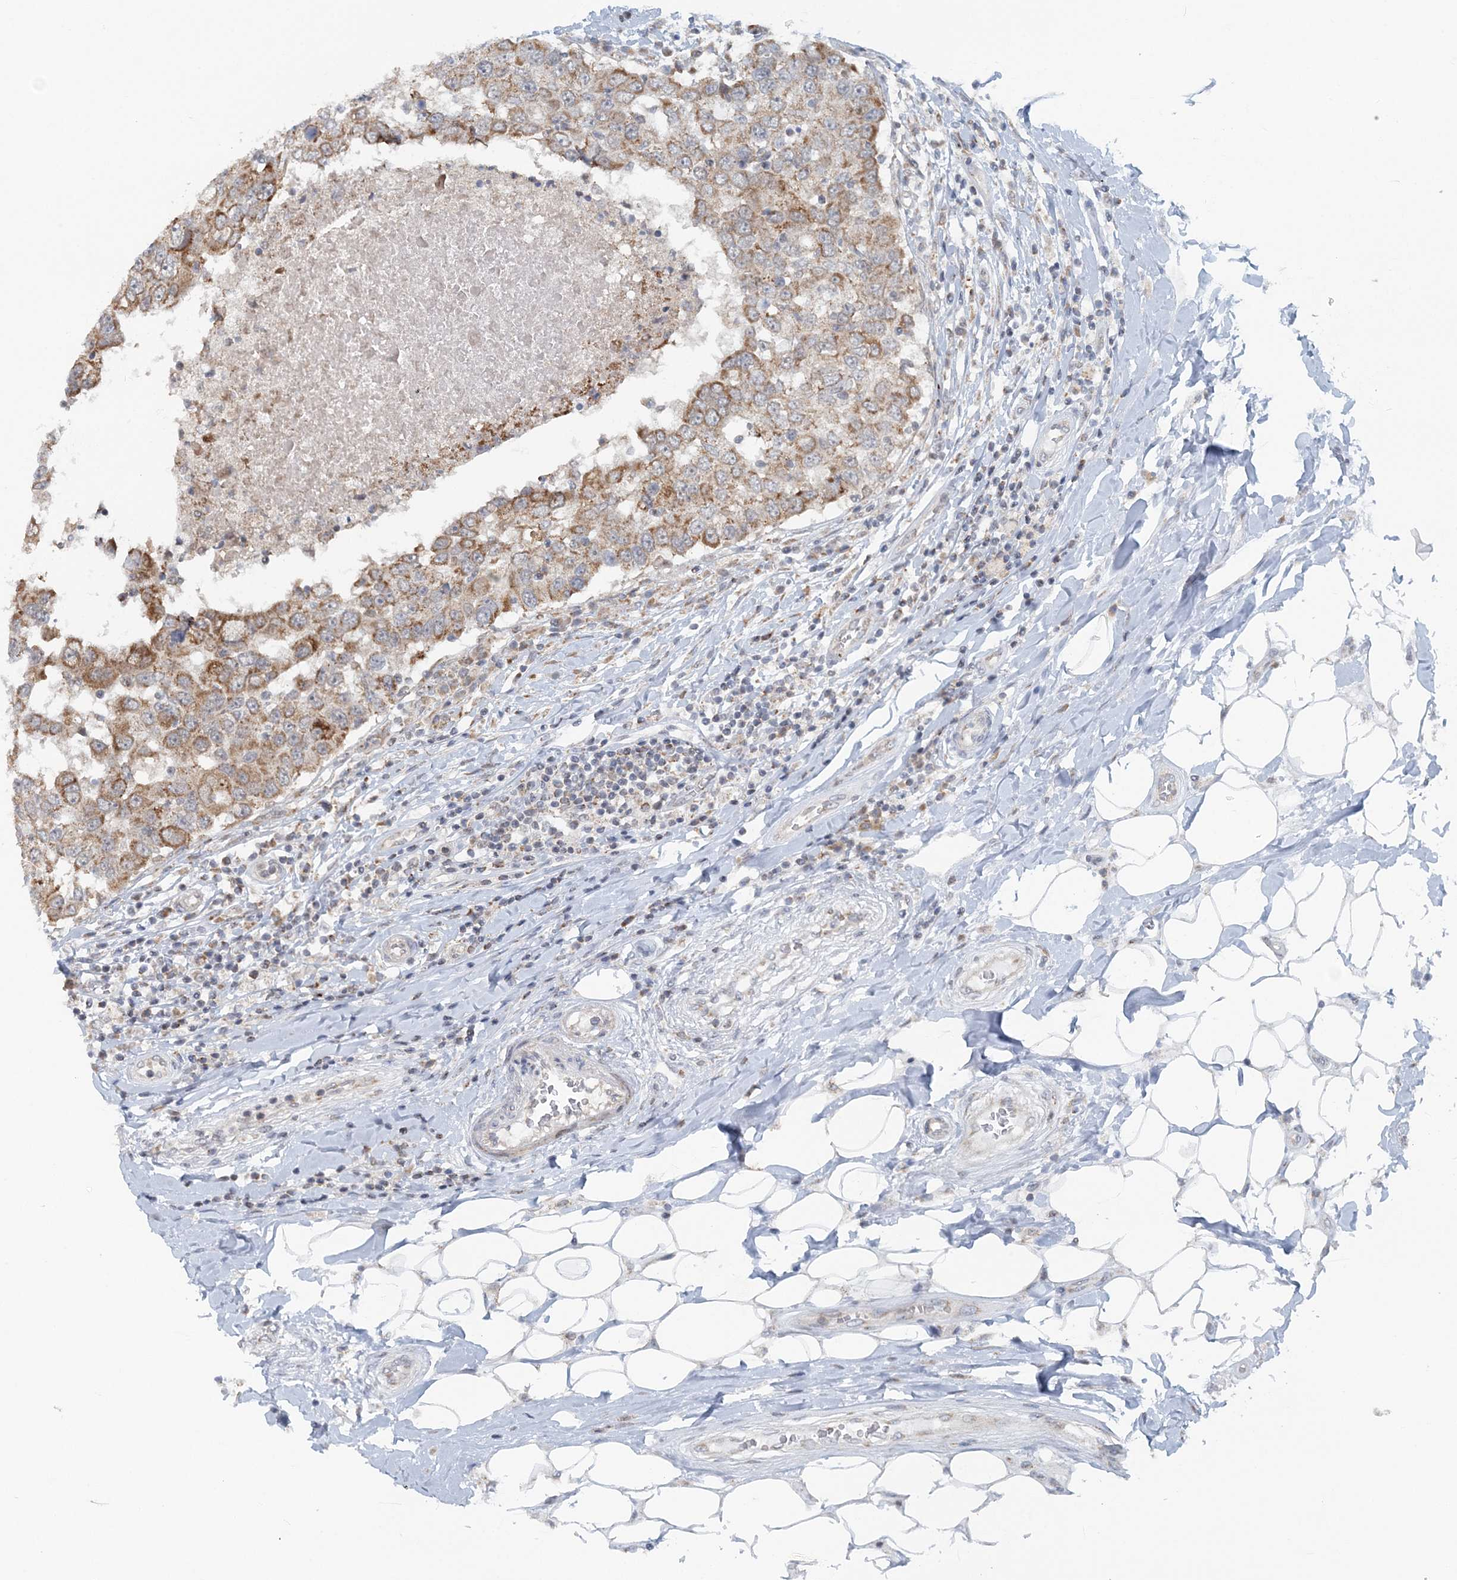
{"staining": {"intensity": "moderate", "quantity": ">75%", "location": "cytoplasmic/membranous"}, "tissue": "breast cancer", "cell_type": "Tumor cells", "image_type": "cancer", "snomed": [{"axis": "morphology", "description": "Duct carcinoma"}, {"axis": "topography", "description": "Breast"}], "caption": "Protein staining of intraductal carcinoma (breast) tissue displays moderate cytoplasmic/membranous staining in approximately >75% of tumor cells. Immunohistochemistry (ihc) stains the protein in brown and the nuclei are stained blue.", "gene": "RNF150", "patient": {"sex": "female", "age": 27}}